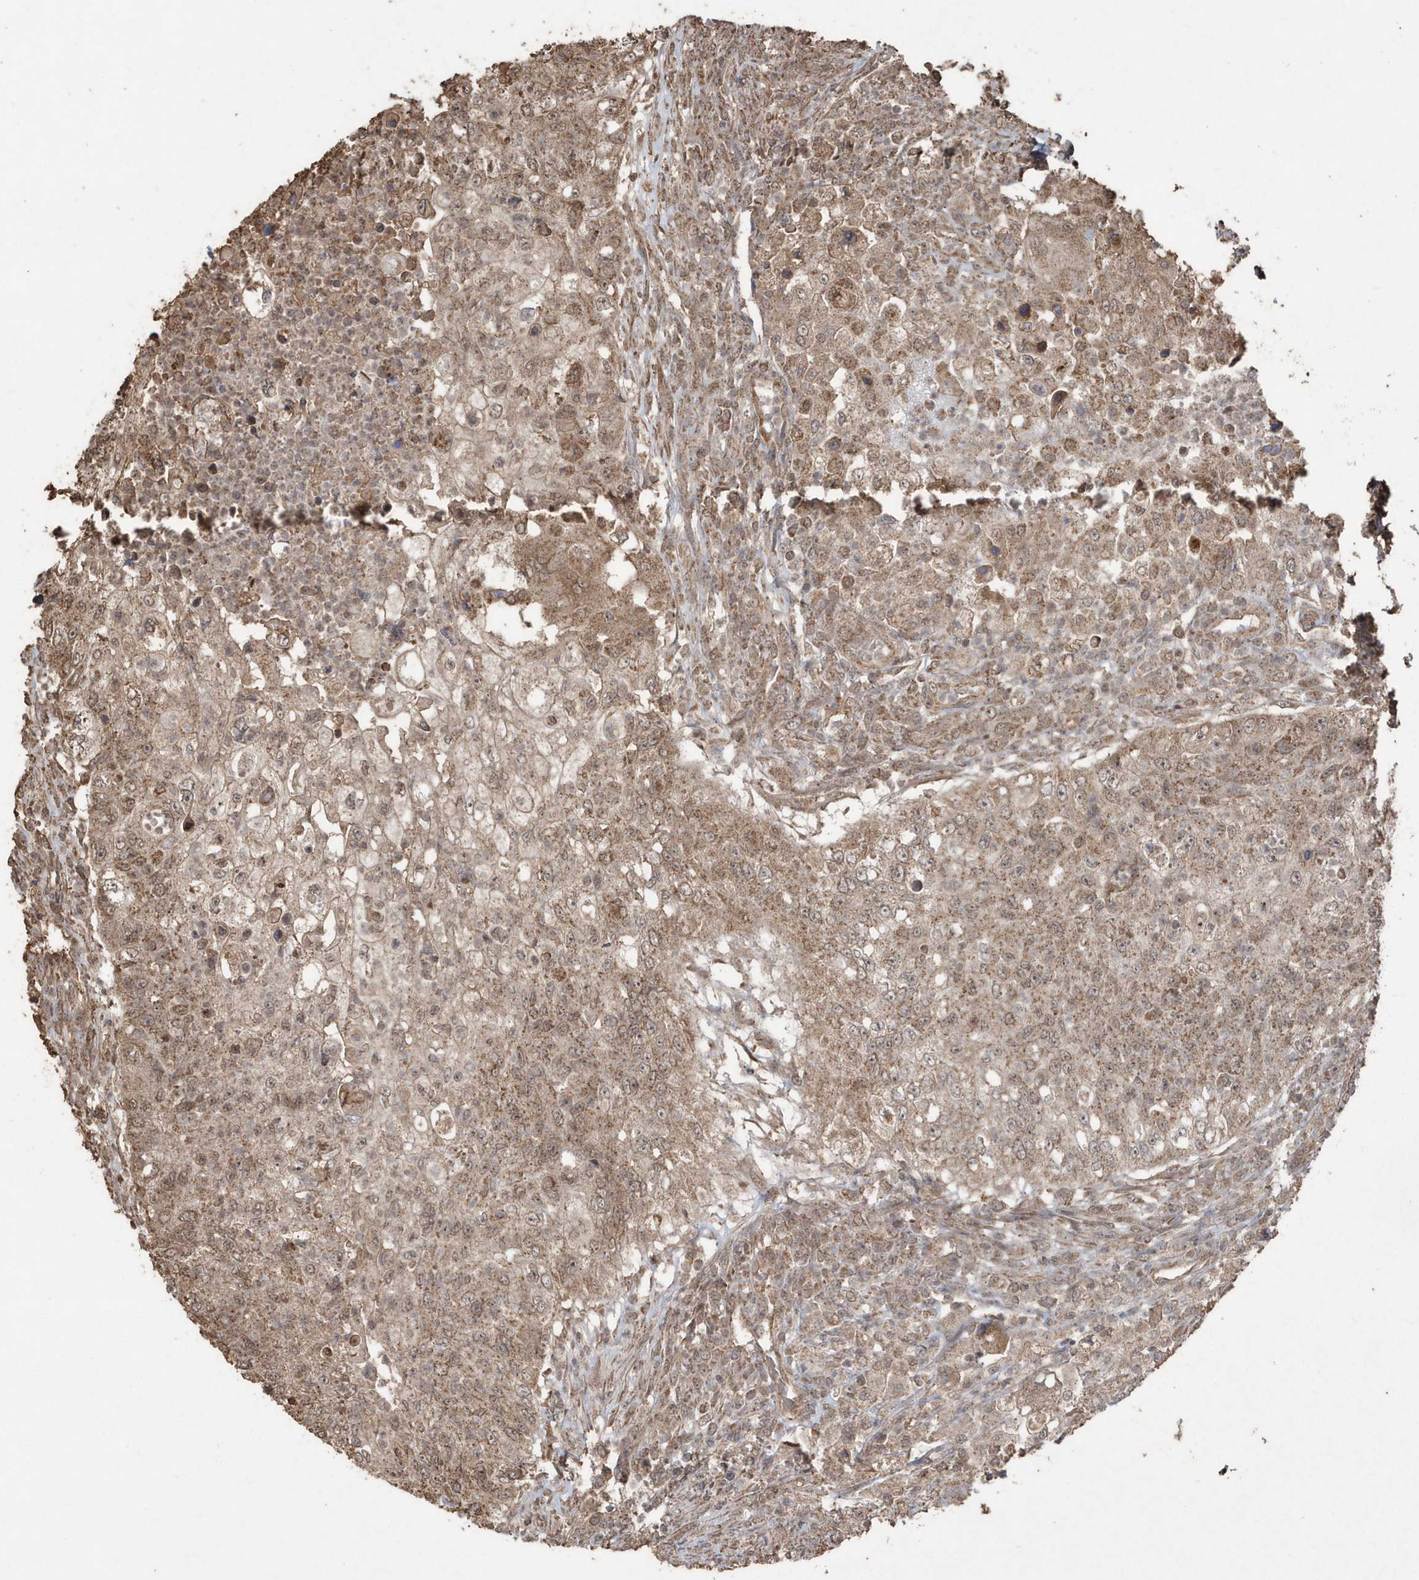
{"staining": {"intensity": "moderate", "quantity": ">75%", "location": "cytoplasmic/membranous,nuclear"}, "tissue": "urothelial cancer", "cell_type": "Tumor cells", "image_type": "cancer", "snomed": [{"axis": "morphology", "description": "Urothelial carcinoma, High grade"}, {"axis": "topography", "description": "Urinary bladder"}], "caption": "Protein staining shows moderate cytoplasmic/membranous and nuclear expression in approximately >75% of tumor cells in urothelial carcinoma (high-grade).", "gene": "PAXBP1", "patient": {"sex": "female", "age": 60}}